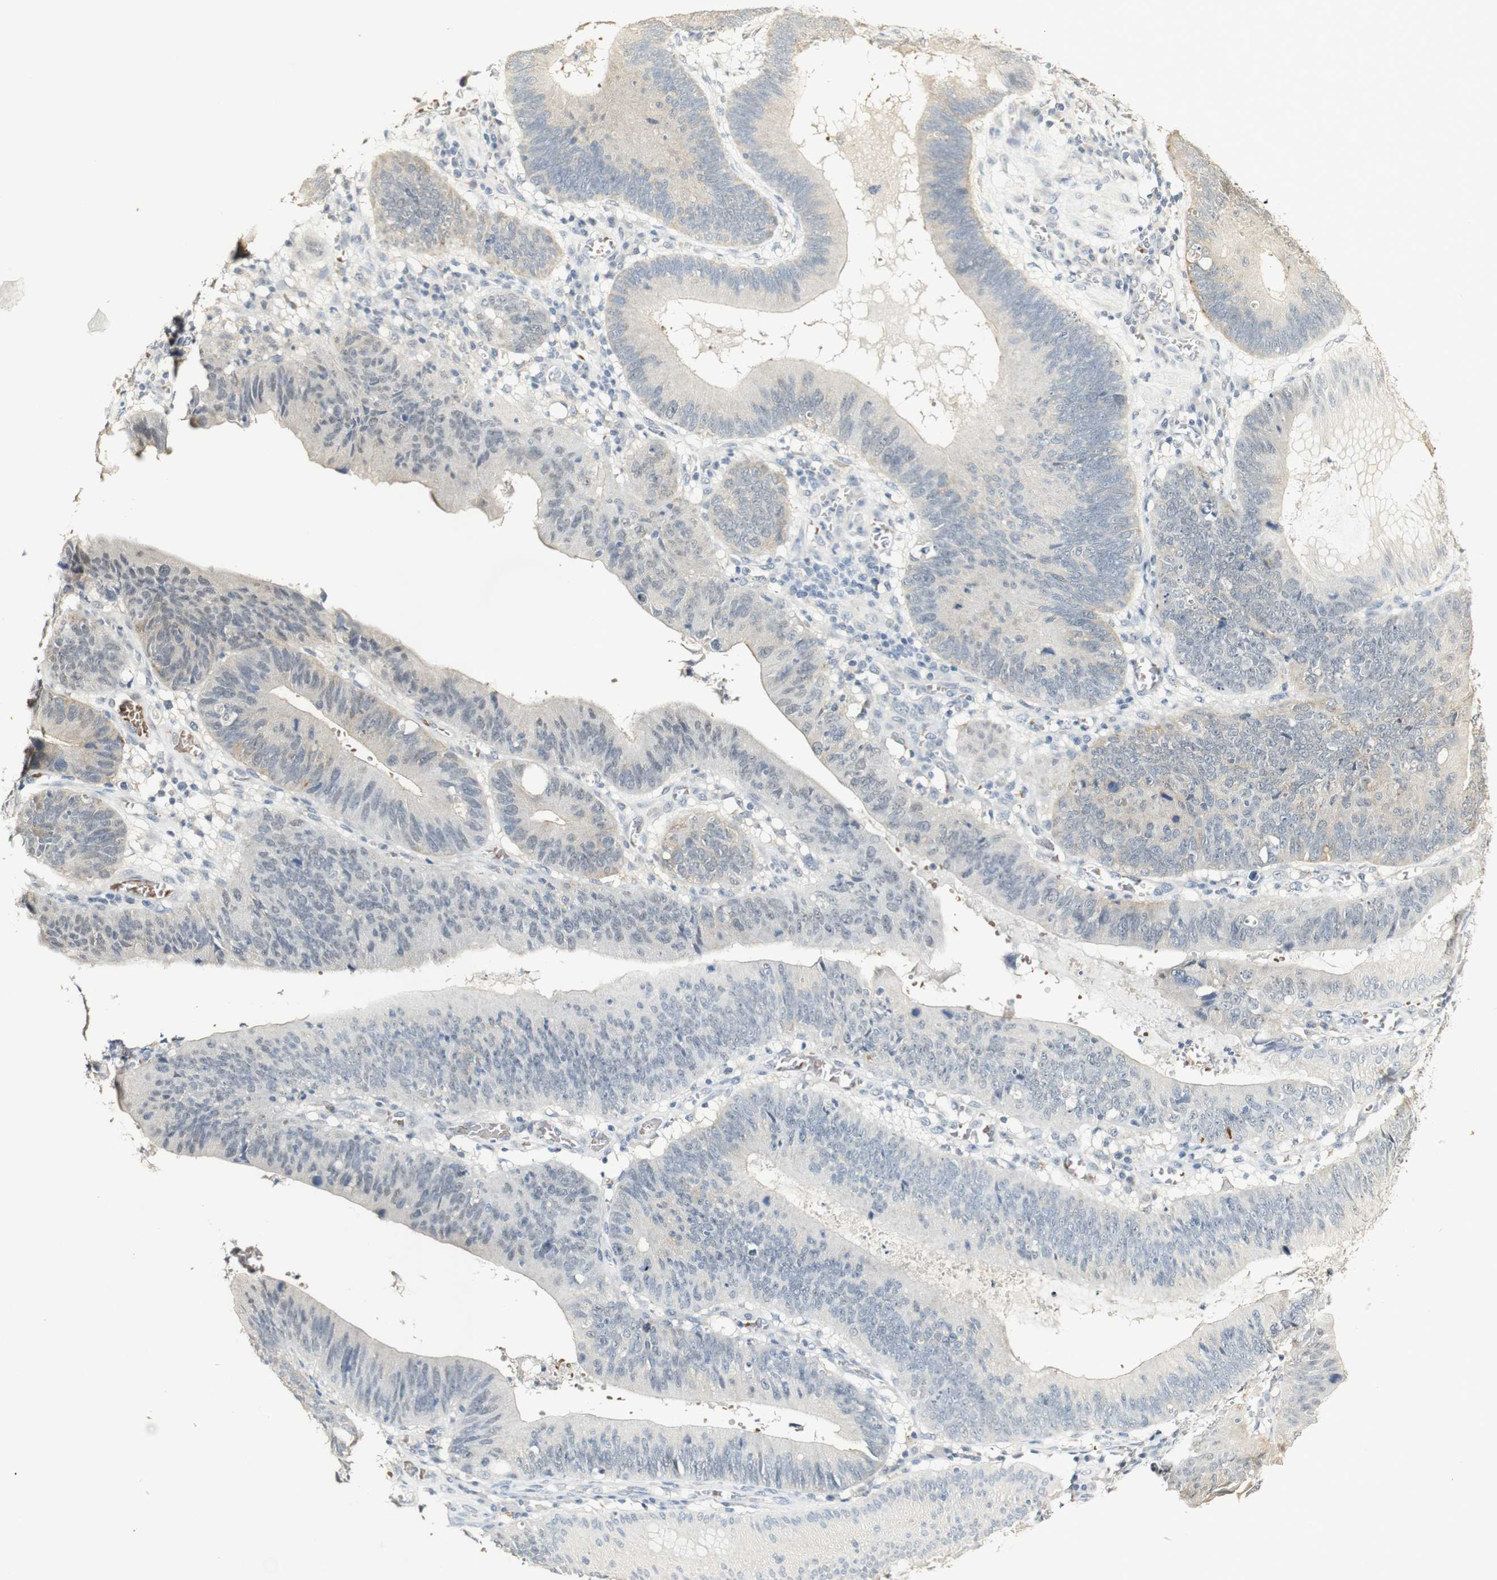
{"staining": {"intensity": "weak", "quantity": "<25%", "location": "cytoplasmic/membranous"}, "tissue": "stomach cancer", "cell_type": "Tumor cells", "image_type": "cancer", "snomed": [{"axis": "morphology", "description": "Adenocarcinoma, NOS"}, {"axis": "topography", "description": "Stomach"}], "caption": "Adenocarcinoma (stomach) was stained to show a protein in brown. There is no significant positivity in tumor cells.", "gene": "SYT7", "patient": {"sex": "male", "age": 59}}